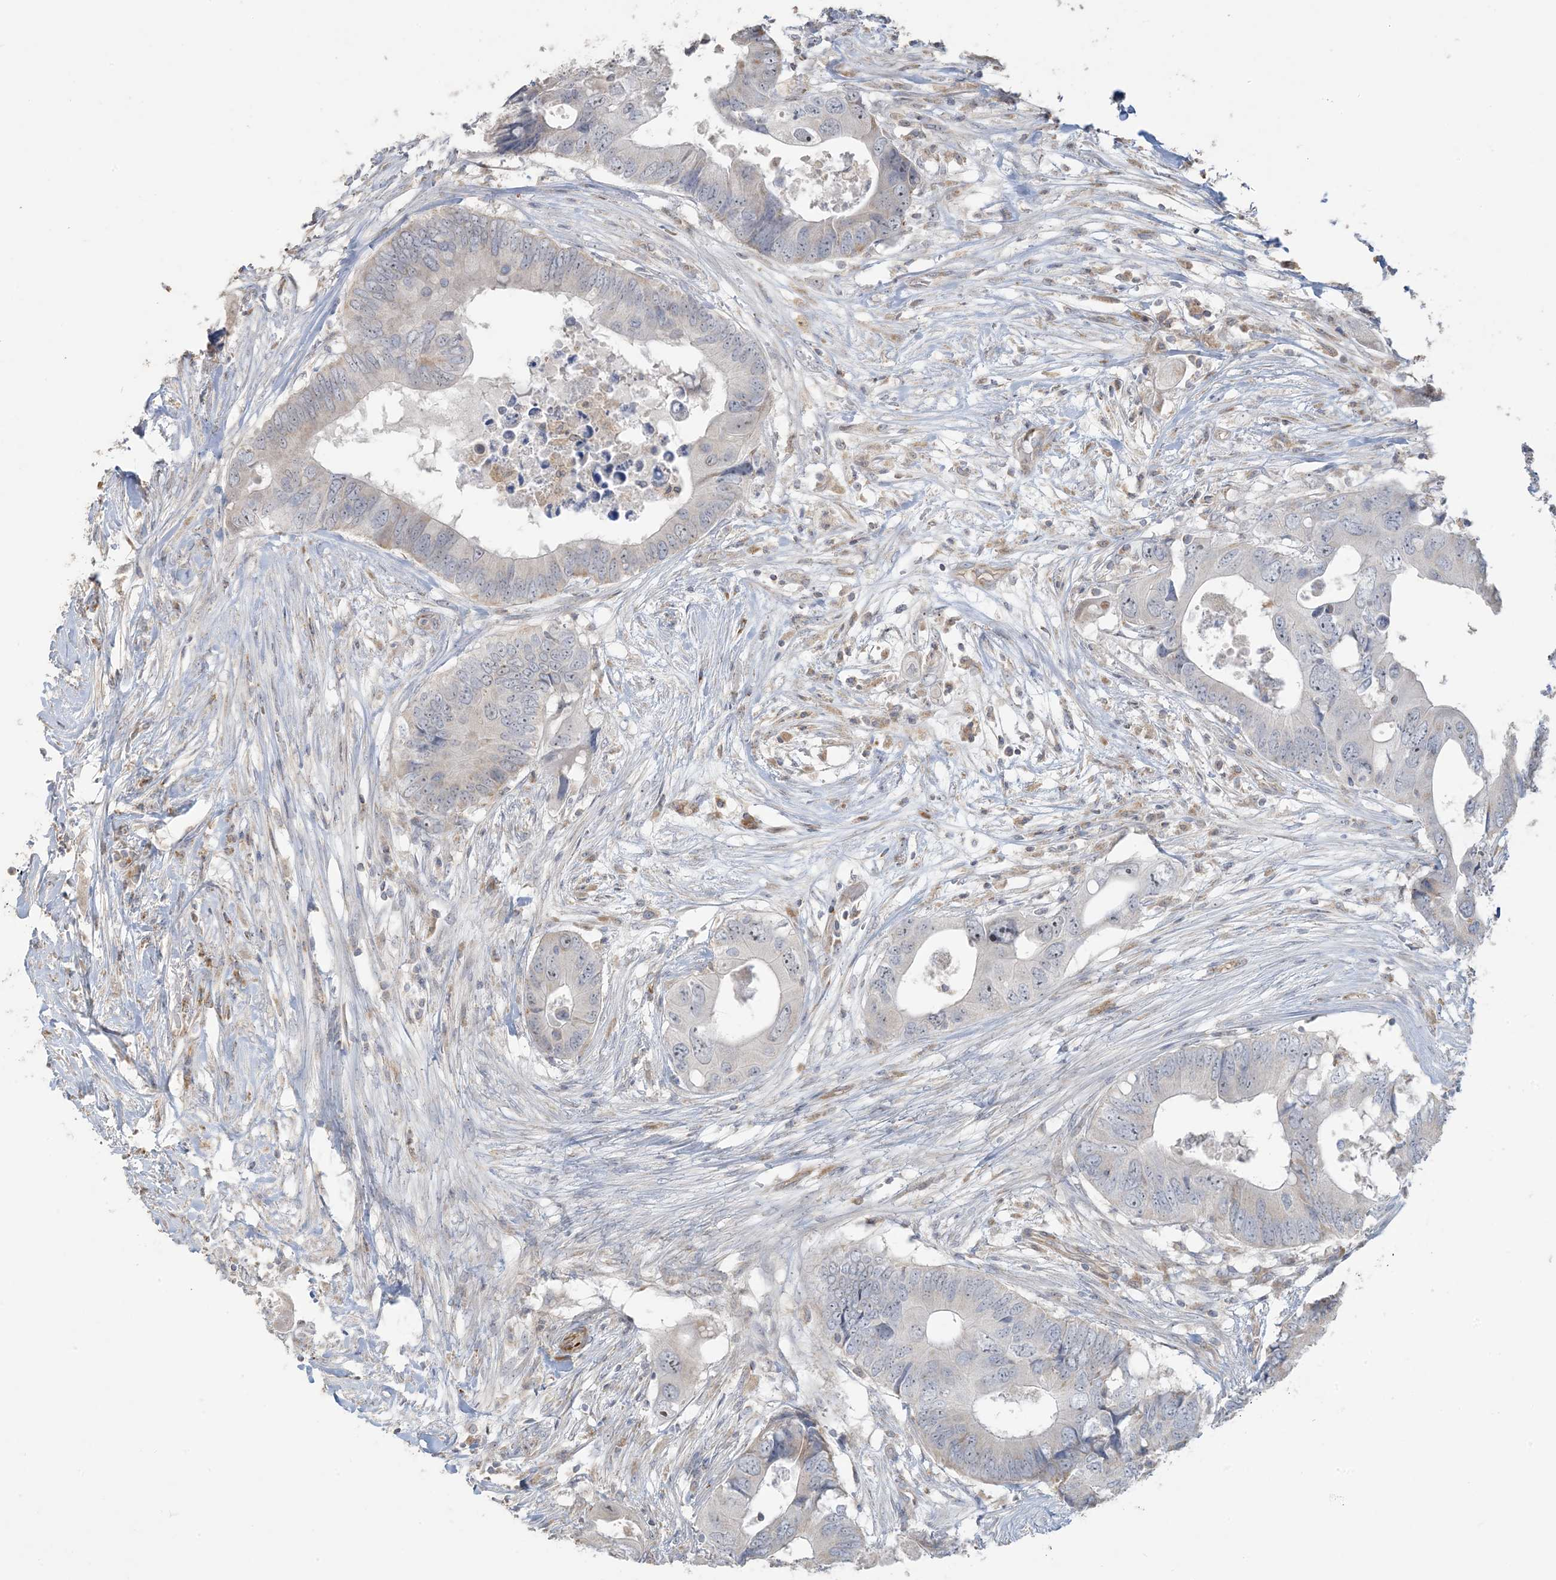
{"staining": {"intensity": "negative", "quantity": "none", "location": "none"}, "tissue": "colorectal cancer", "cell_type": "Tumor cells", "image_type": "cancer", "snomed": [{"axis": "morphology", "description": "Adenocarcinoma, NOS"}, {"axis": "topography", "description": "Colon"}], "caption": "Tumor cells are negative for brown protein staining in colorectal adenocarcinoma.", "gene": "AGA", "patient": {"sex": "male", "age": 71}}